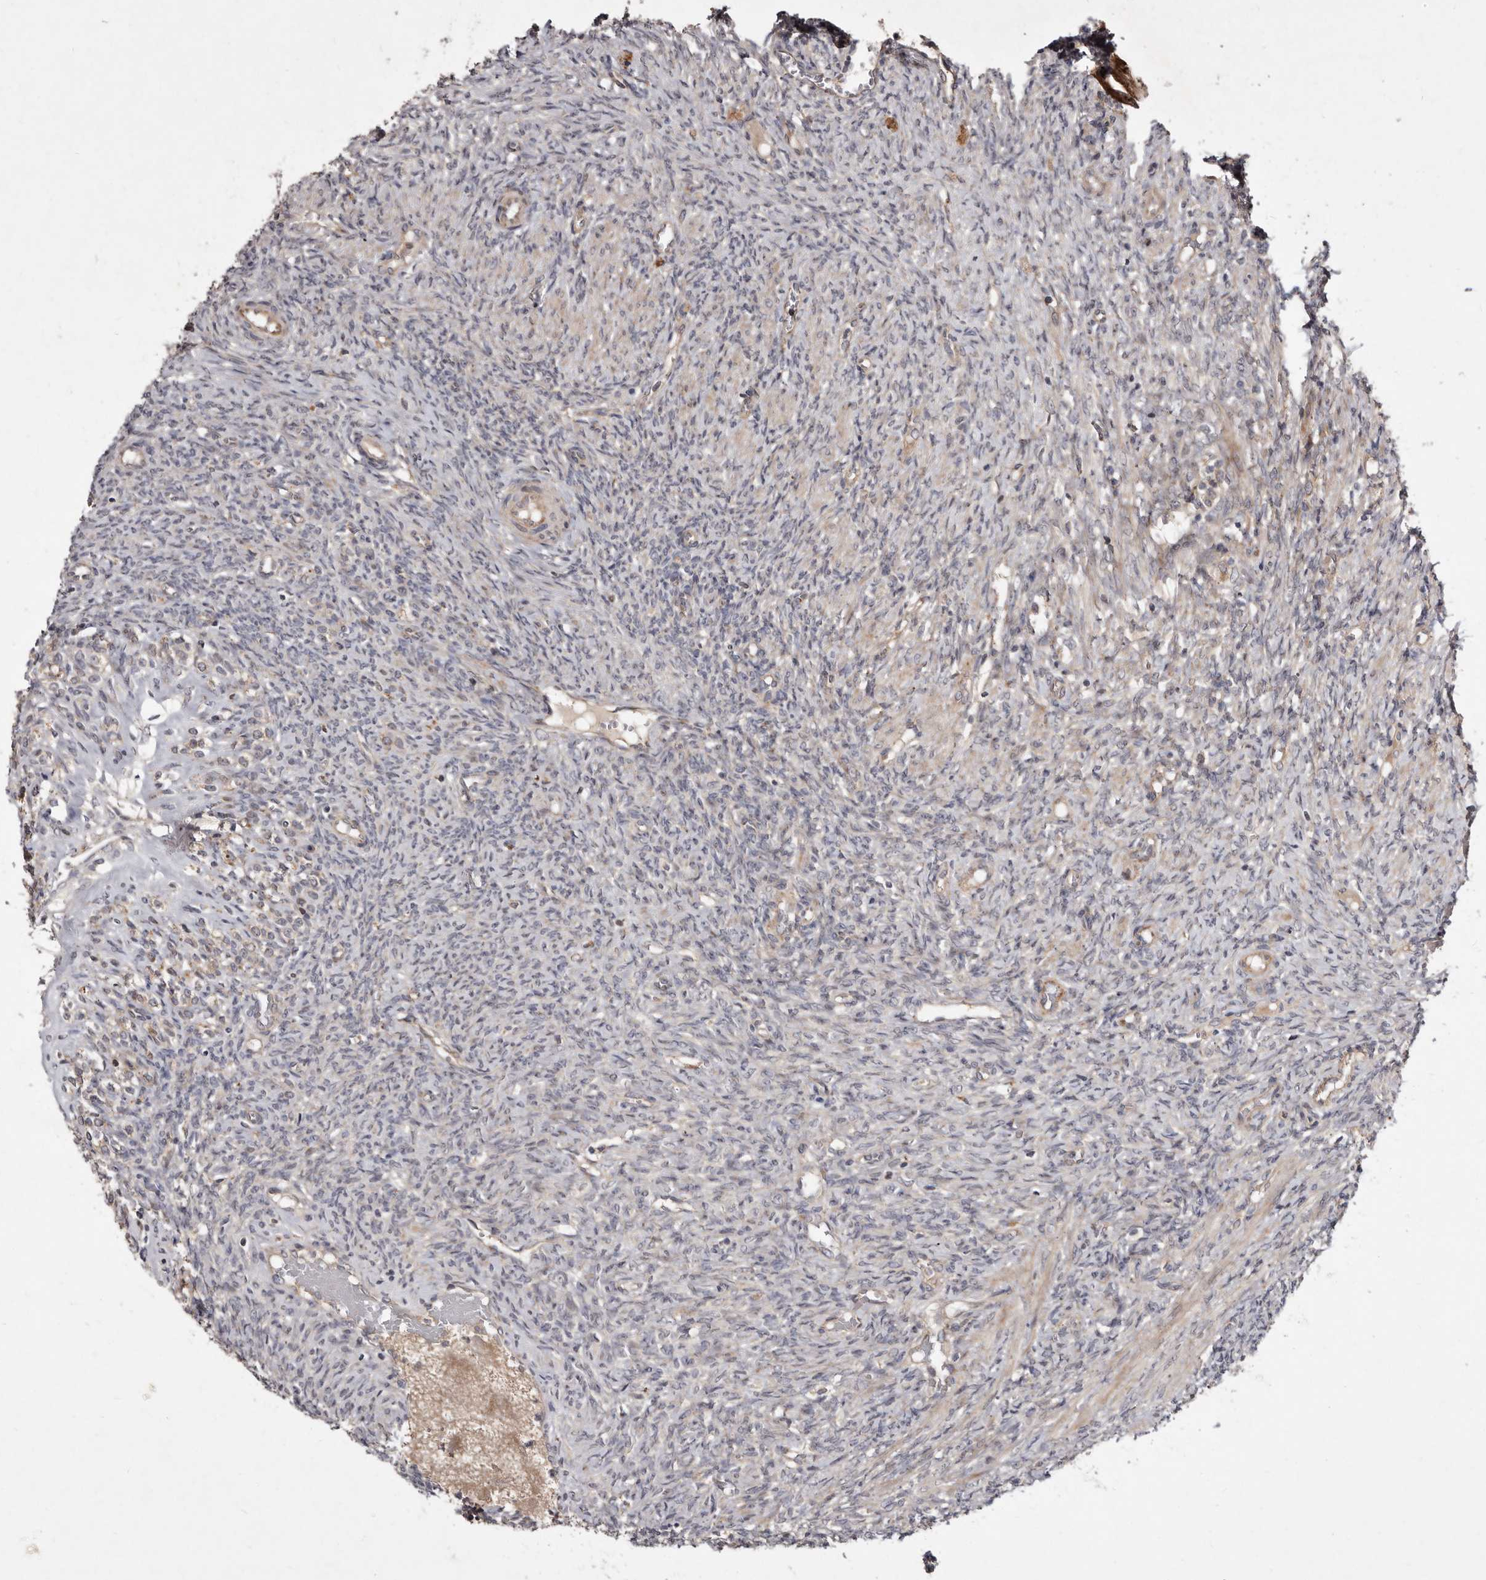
{"staining": {"intensity": "weak", "quantity": "<25%", "location": "cytoplasmic/membranous"}, "tissue": "ovary", "cell_type": "Ovarian stroma cells", "image_type": "normal", "snomed": [{"axis": "morphology", "description": "Normal tissue, NOS"}, {"axis": "topography", "description": "Ovary"}], "caption": "A high-resolution photomicrograph shows IHC staining of normal ovary, which reveals no significant positivity in ovarian stroma cells.", "gene": "FLAD1", "patient": {"sex": "female", "age": 41}}